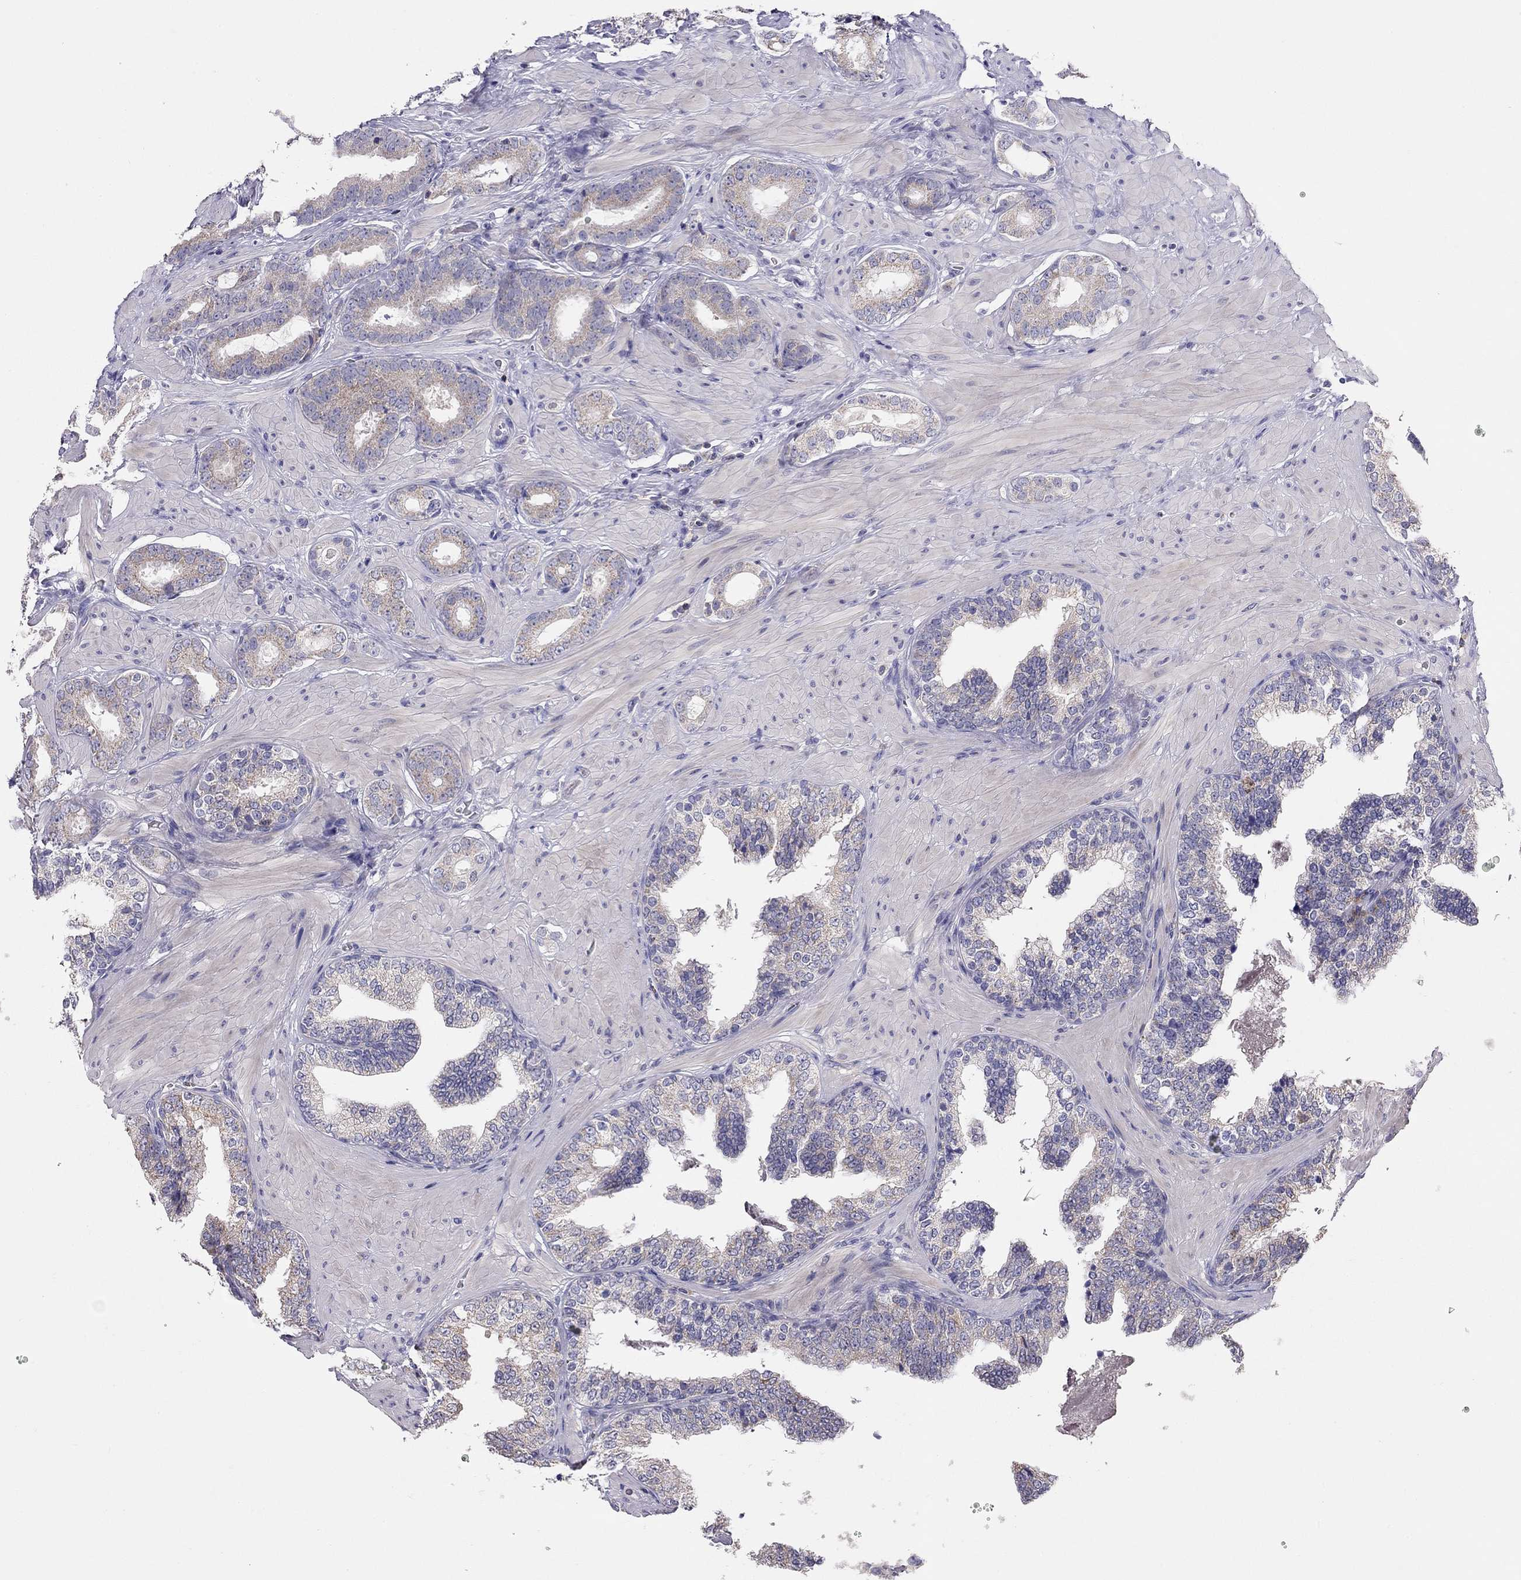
{"staining": {"intensity": "weak", "quantity": "<25%", "location": "cytoplasmic/membranous"}, "tissue": "prostate cancer", "cell_type": "Tumor cells", "image_type": "cancer", "snomed": [{"axis": "morphology", "description": "Adenocarcinoma, Low grade"}, {"axis": "topography", "description": "Prostate"}], "caption": "Micrograph shows no significant protein staining in tumor cells of prostate cancer. (DAB immunohistochemistry visualized using brightfield microscopy, high magnification).", "gene": "CITED1", "patient": {"sex": "male", "age": 60}}